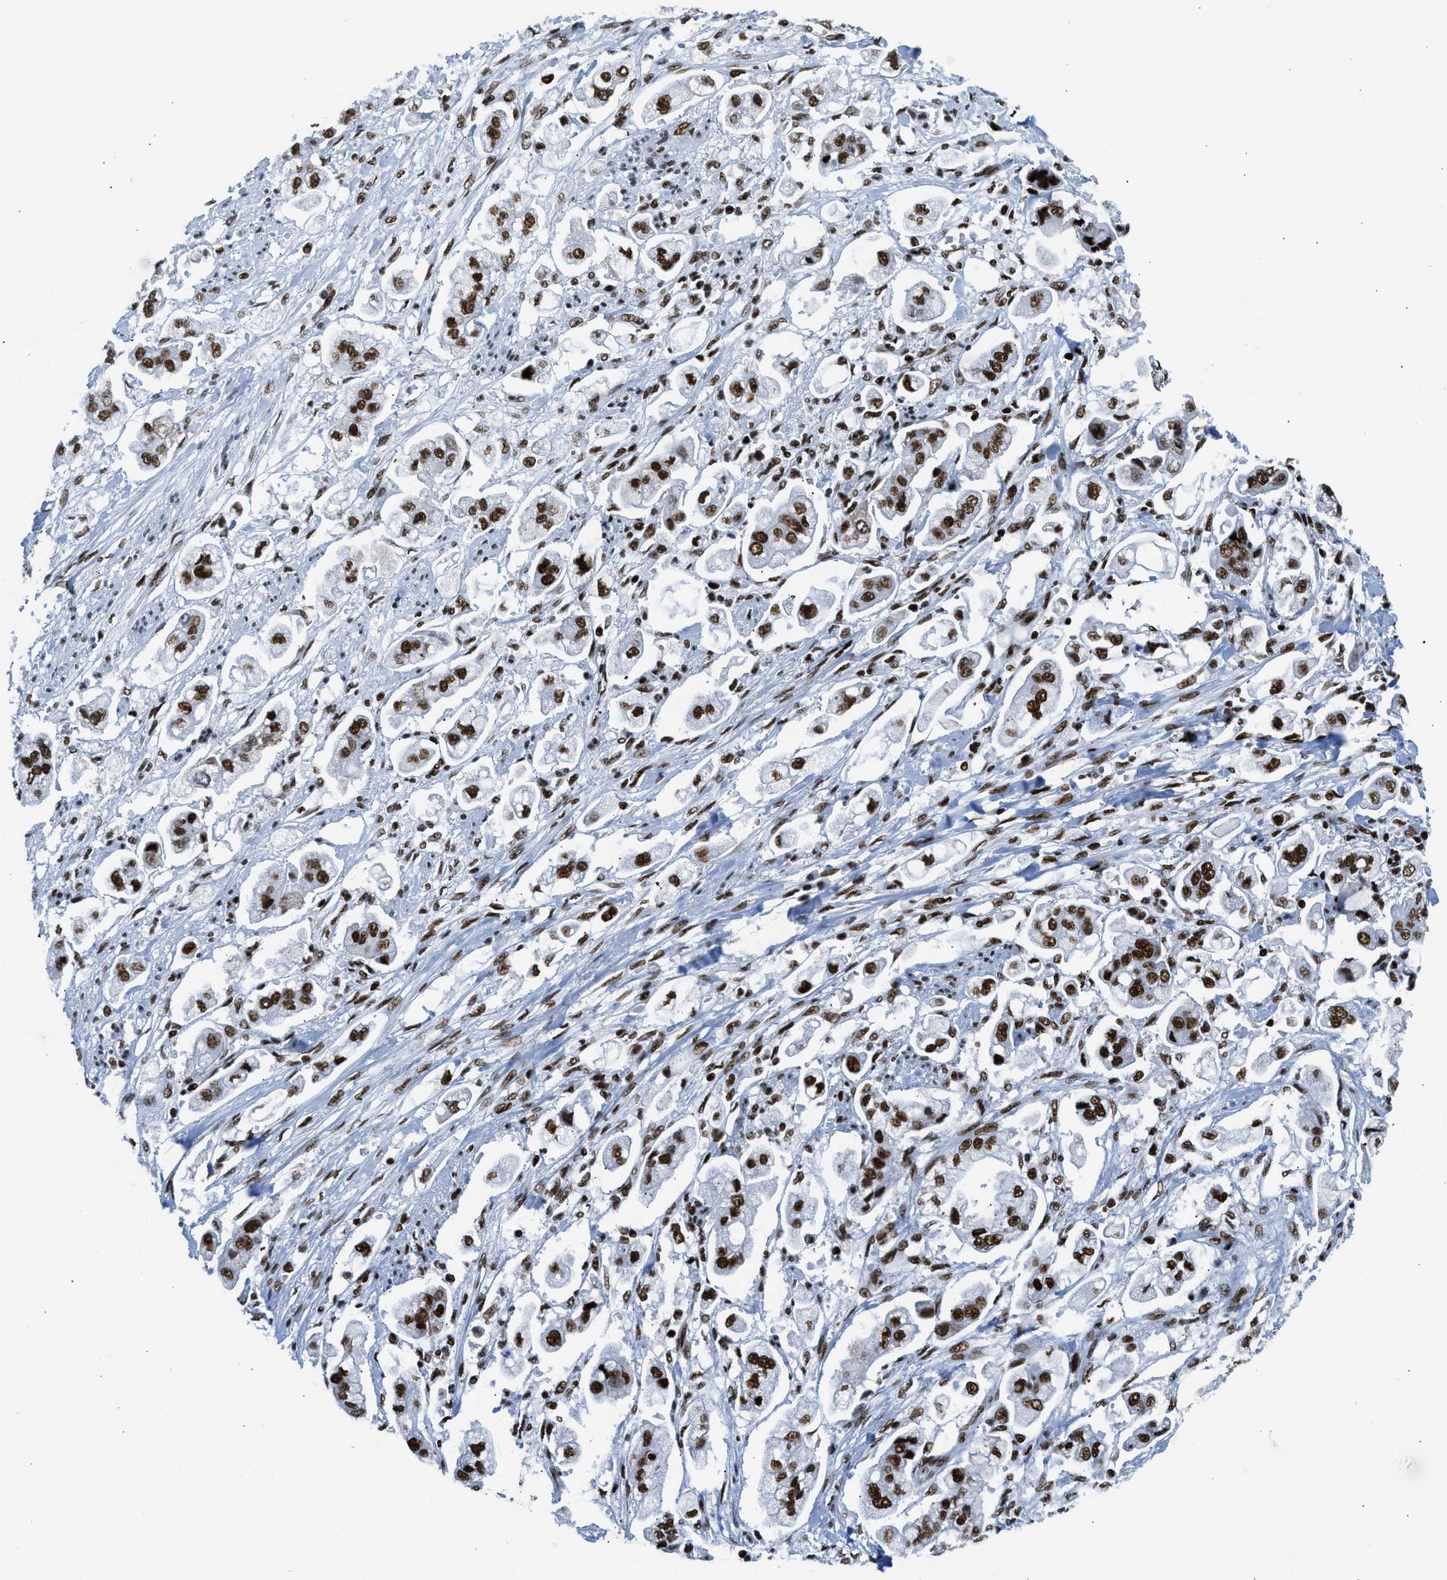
{"staining": {"intensity": "strong", "quantity": ">75%", "location": "nuclear"}, "tissue": "stomach cancer", "cell_type": "Tumor cells", "image_type": "cancer", "snomed": [{"axis": "morphology", "description": "Adenocarcinoma, NOS"}, {"axis": "topography", "description": "Stomach"}], "caption": "High-magnification brightfield microscopy of adenocarcinoma (stomach) stained with DAB (brown) and counterstained with hematoxylin (blue). tumor cells exhibit strong nuclear staining is appreciated in about>75% of cells. Nuclei are stained in blue.", "gene": "PIF1", "patient": {"sex": "male", "age": 62}}